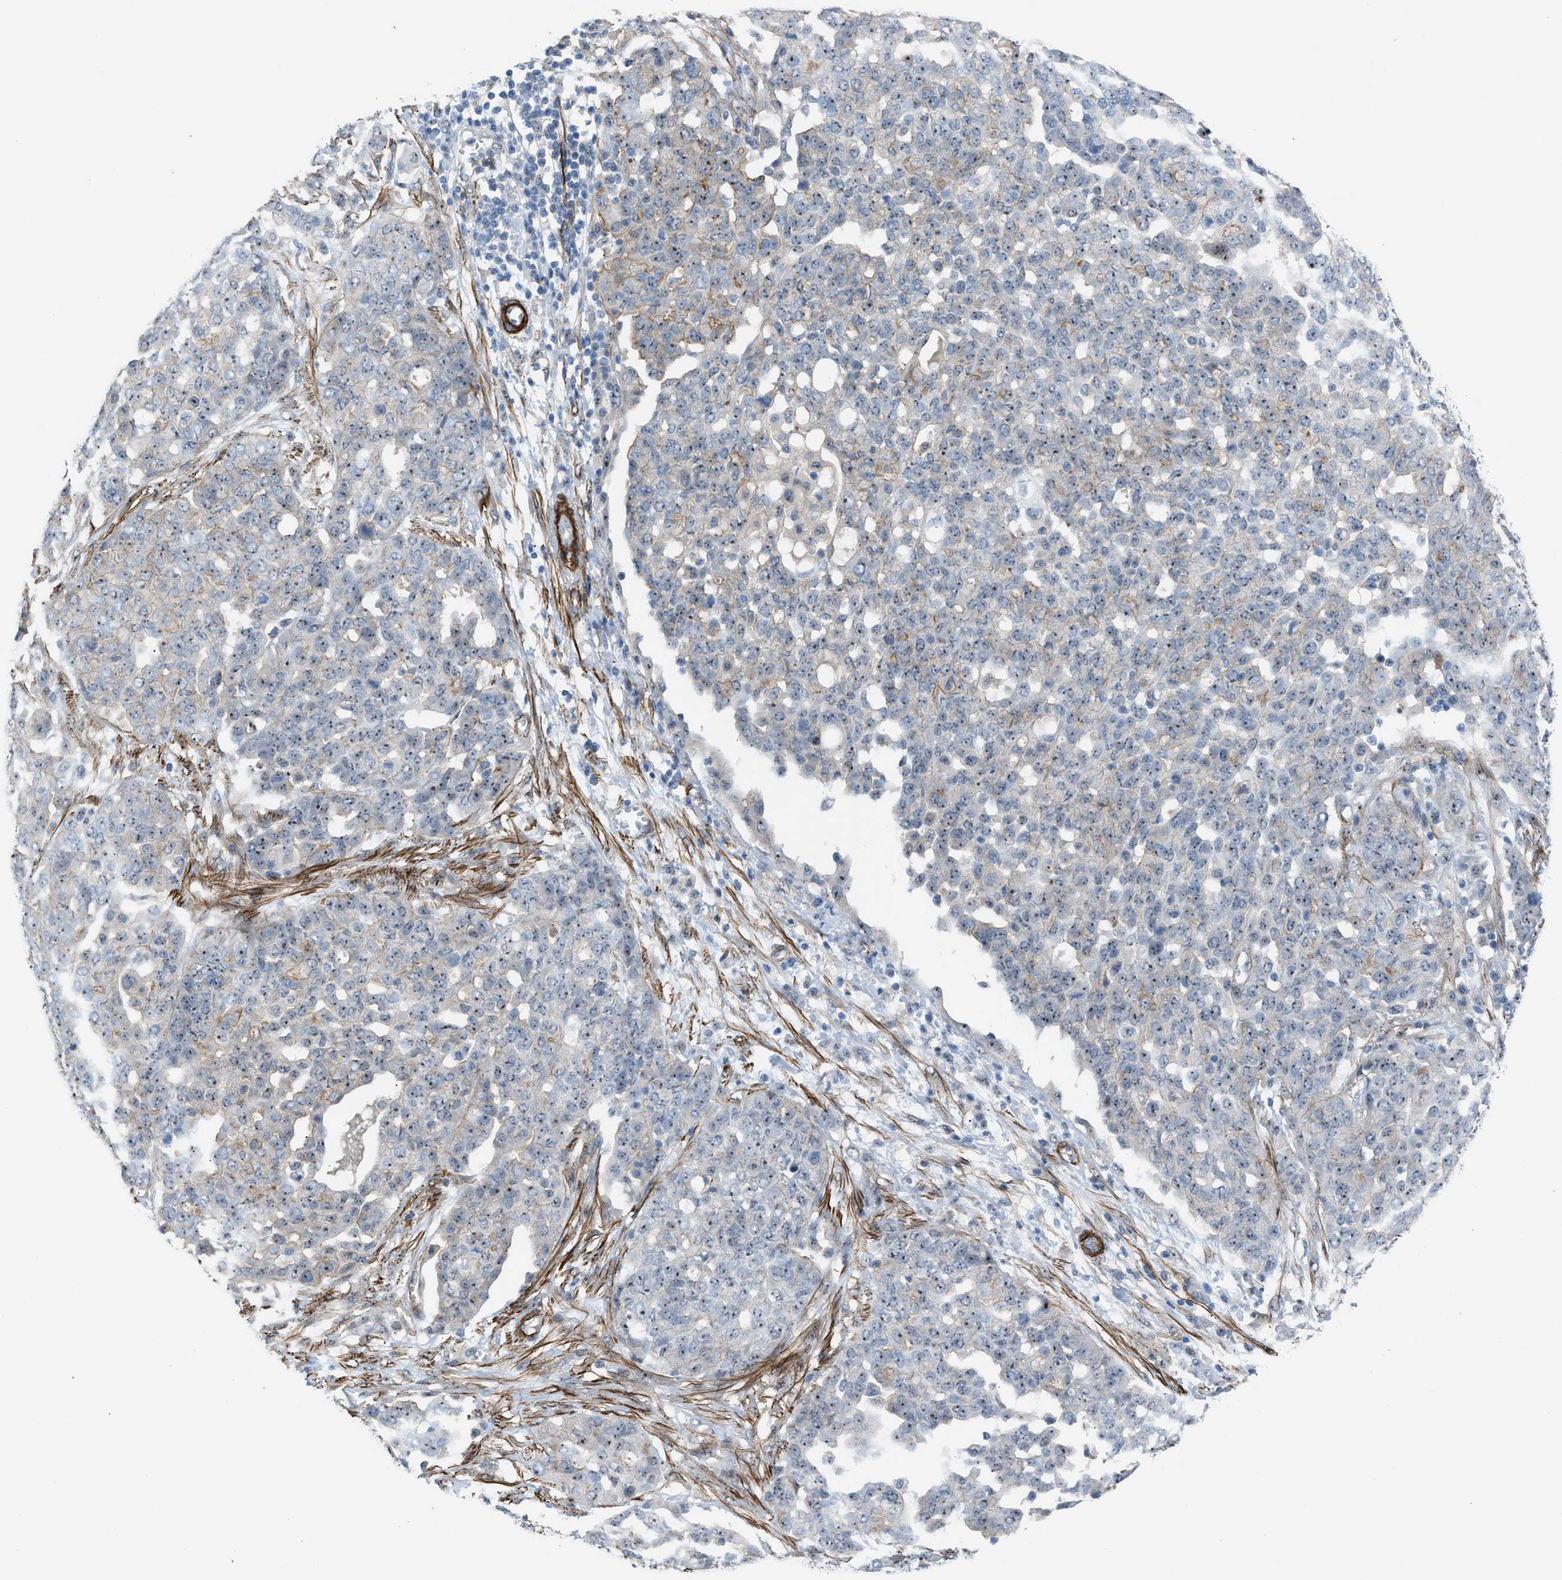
{"staining": {"intensity": "moderate", "quantity": ">75%", "location": "nuclear"}, "tissue": "ovarian cancer", "cell_type": "Tumor cells", "image_type": "cancer", "snomed": [{"axis": "morphology", "description": "Cystadenocarcinoma, serous, NOS"}, {"axis": "topography", "description": "Soft tissue"}, {"axis": "topography", "description": "Ovary"}], "caption": "Ovarian cancer stained with DAB IHC displays medium levels of moderate nuclear expression in about >75% of tumor cells. Nuclei are stained in blue.", "gene": "NQO2", "patient": {"sex": "female", "age": 57}}